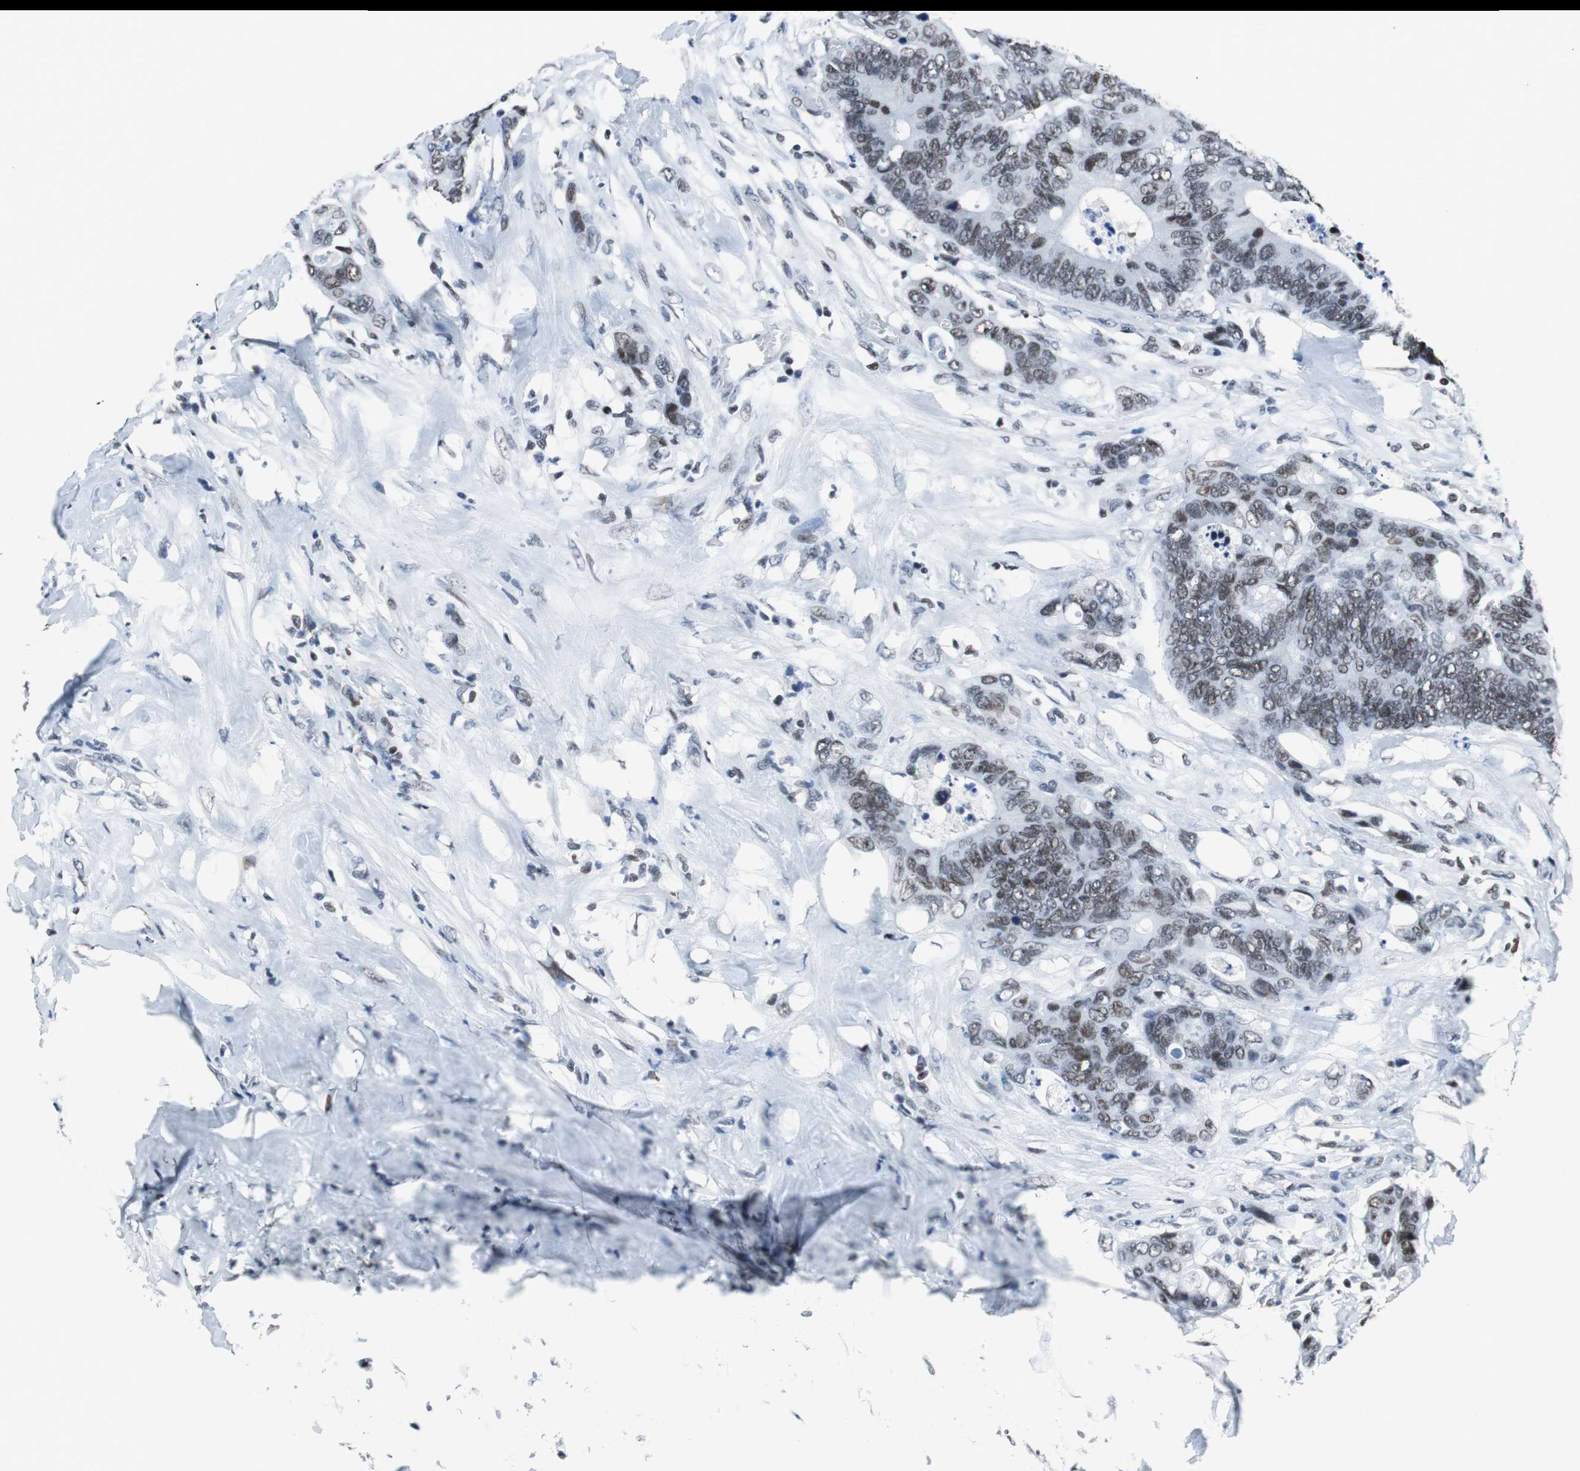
{"staining": {"intensity": "moderate", "quantity": "25%-75%", "location": "nuclear"}, "tissue": "colorectal cancer", "cell_type": "Tumor cells", "image_type": "cancer", "snomed": [{"axis": "morphology", "description": "Adenocarcinoma, NOS"}, {"axis": "topography", "description": "Rectum"}], "caption": "Brown immunohistochemical staining in human colorectal adenocarcinoma demonstrates moderate nuclear positivity in about 25%-75% of tumor cells. The protein of interest is shown in brown color, while the nuclei are stained blue.", "gene": "HDAC3", "patient": {"sex": "male", "age": 55}}